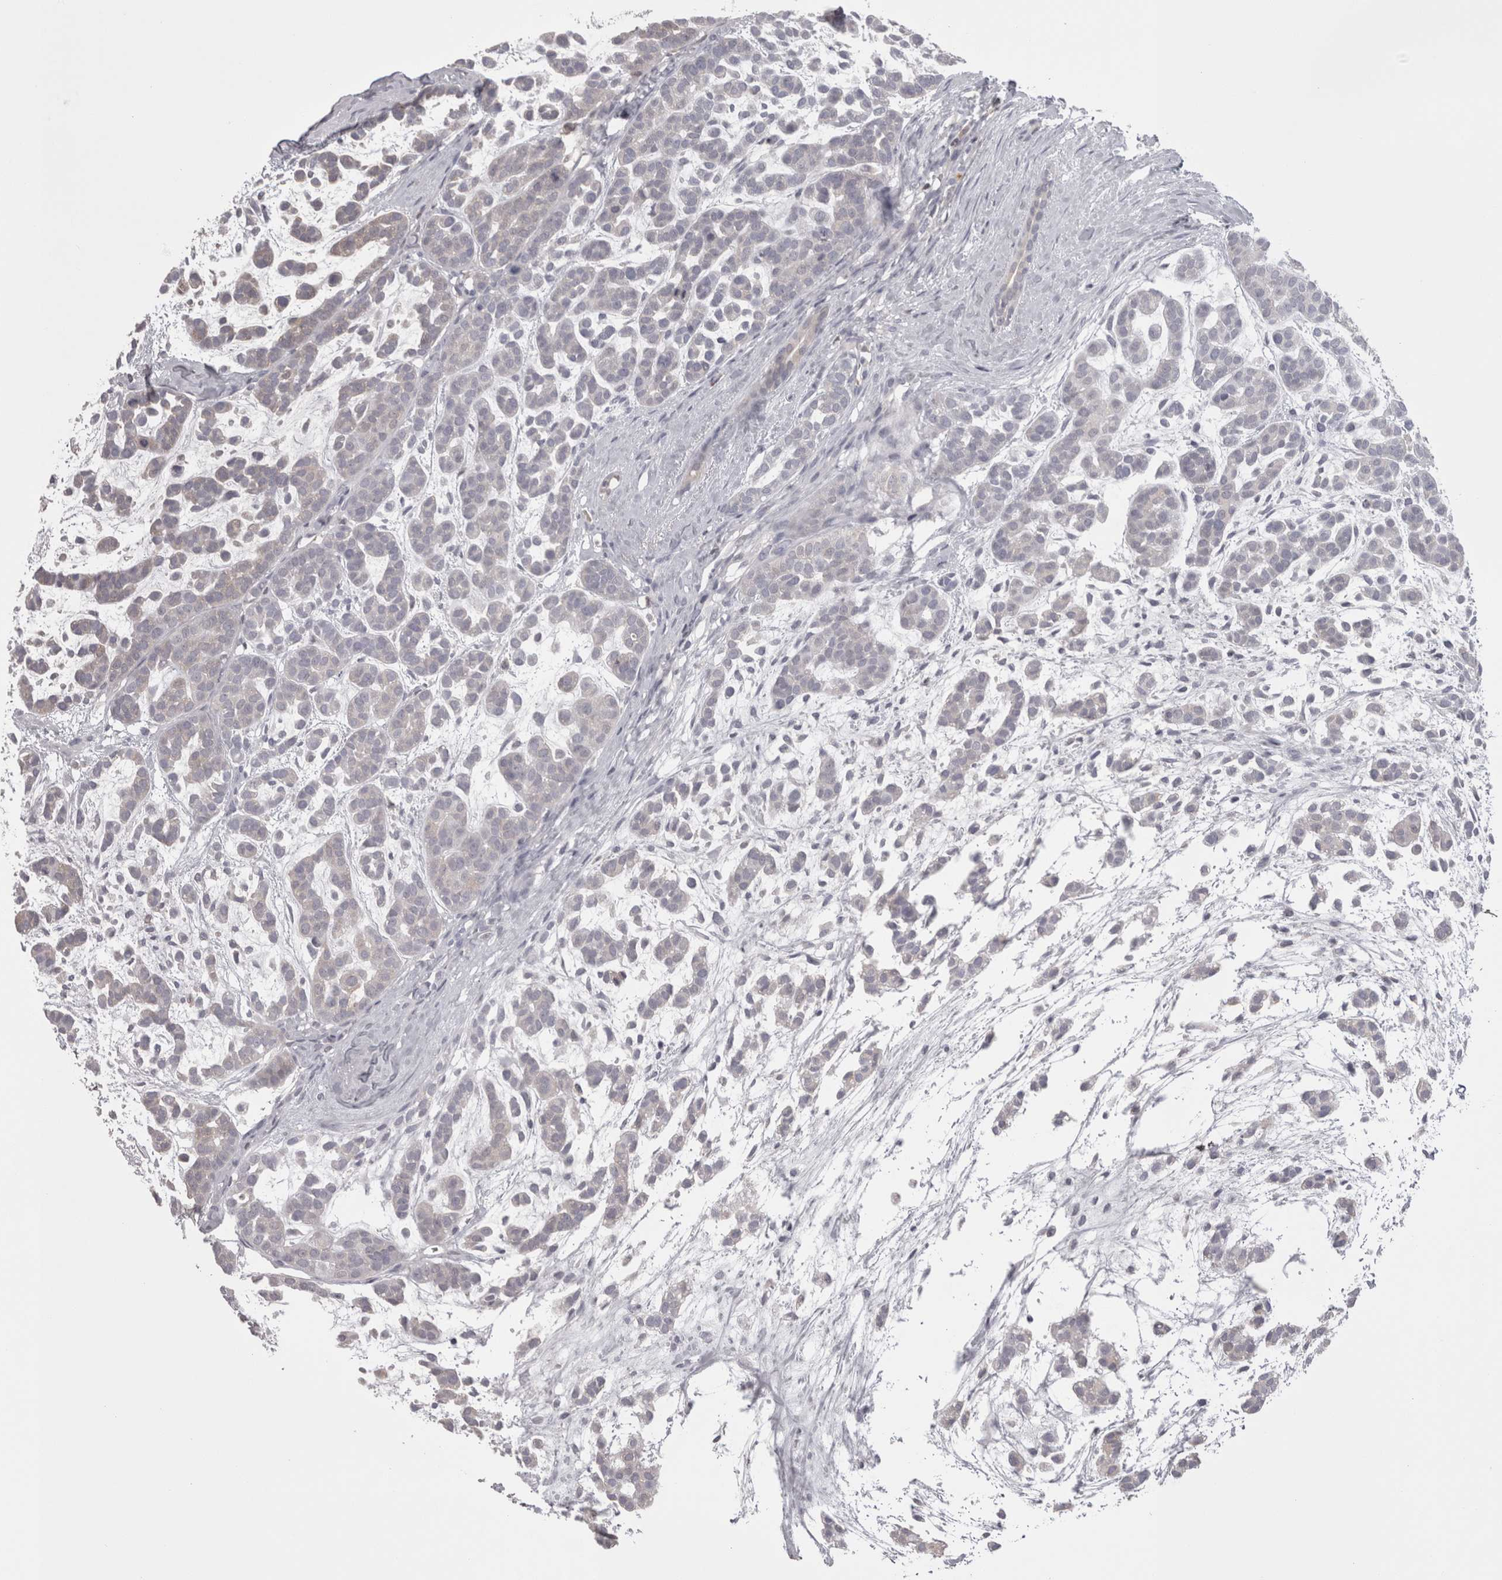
{"staining": {"intensity": "weak", "quantity": "<25%", "location": "cytoplasmic/membranous"}, "tissue": "head and neck cancer", "cell_type": "Tumor cells", "image_type": "cancer", "snomed": [{"axis": "morphology", "description": "Adenocarcinoma, NOS"}, {"axis": "morphology", "description": "Adenoma, NOS"}, {"axis": "topography", "description": "Head-Neck"}], "caption": "This photomicrograph is of head and neck adenoma stained with IHC to label a protein in brown with the nuclei are counter-stained blue. There is no positivity in tumor cells.", "gene": "SAA4", "patient": {"sex": "female", "age": 55}}